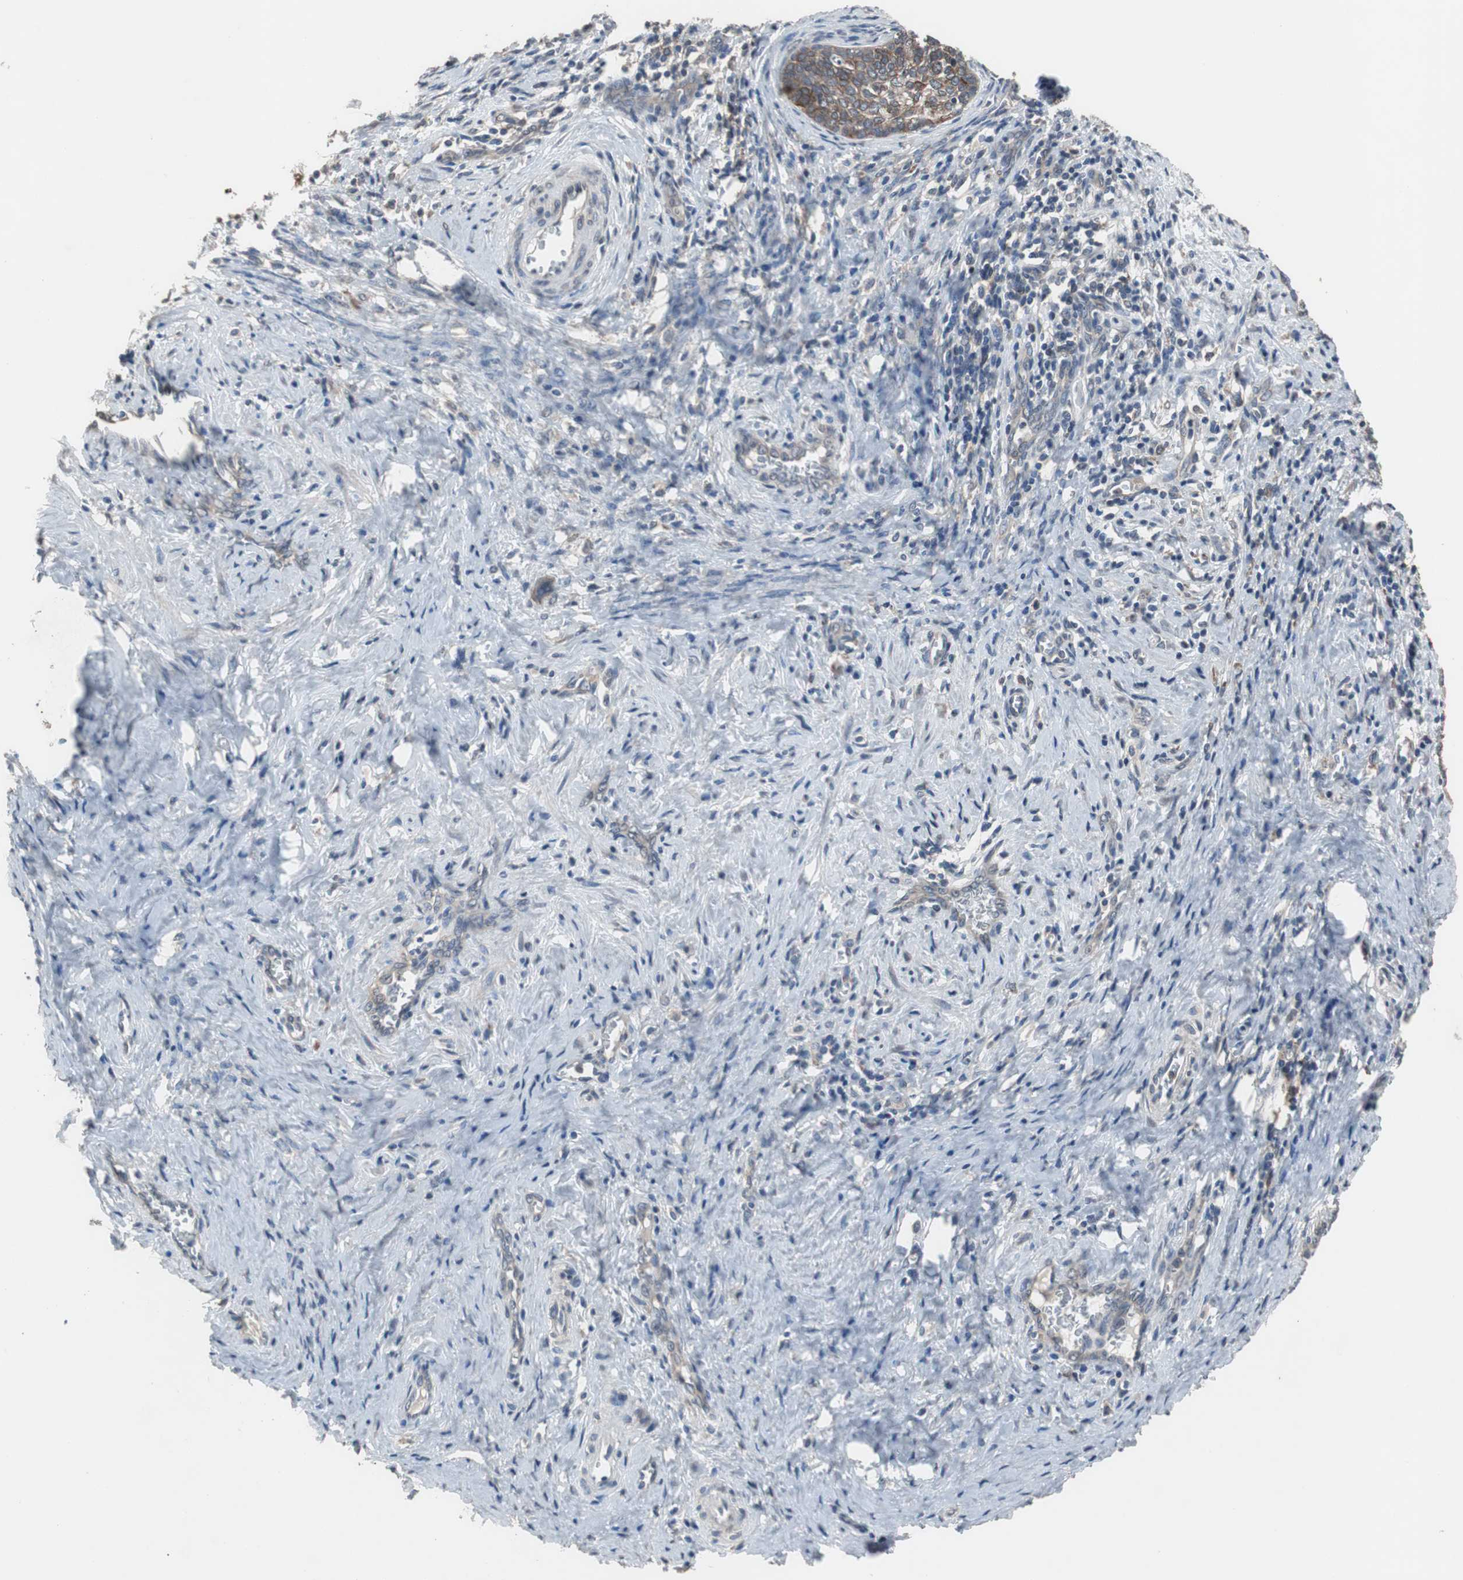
{"staining": {"intensity": "moderate", "quantity": "<25%", "location": "cytoplasmic/membranous"}, "tissue": "cervical cancer", "cell_type": "Tumor cells", "image_type": "cancer", "snomed": [{"axis": "morphology", "description": "Squamous cell carcinoma, NOS"}, {"axis": "topography", "description": "Cervix"}], "caption": "IHC of human cervical cancer shows low levels of moderate cytoplasmic/membranous positivity in about <25% of tumor cells. (DAB IHC with brightfield microscopy, high magnification).", "gene": "USP10", "patient": {"sex": "female", "age": 33}}